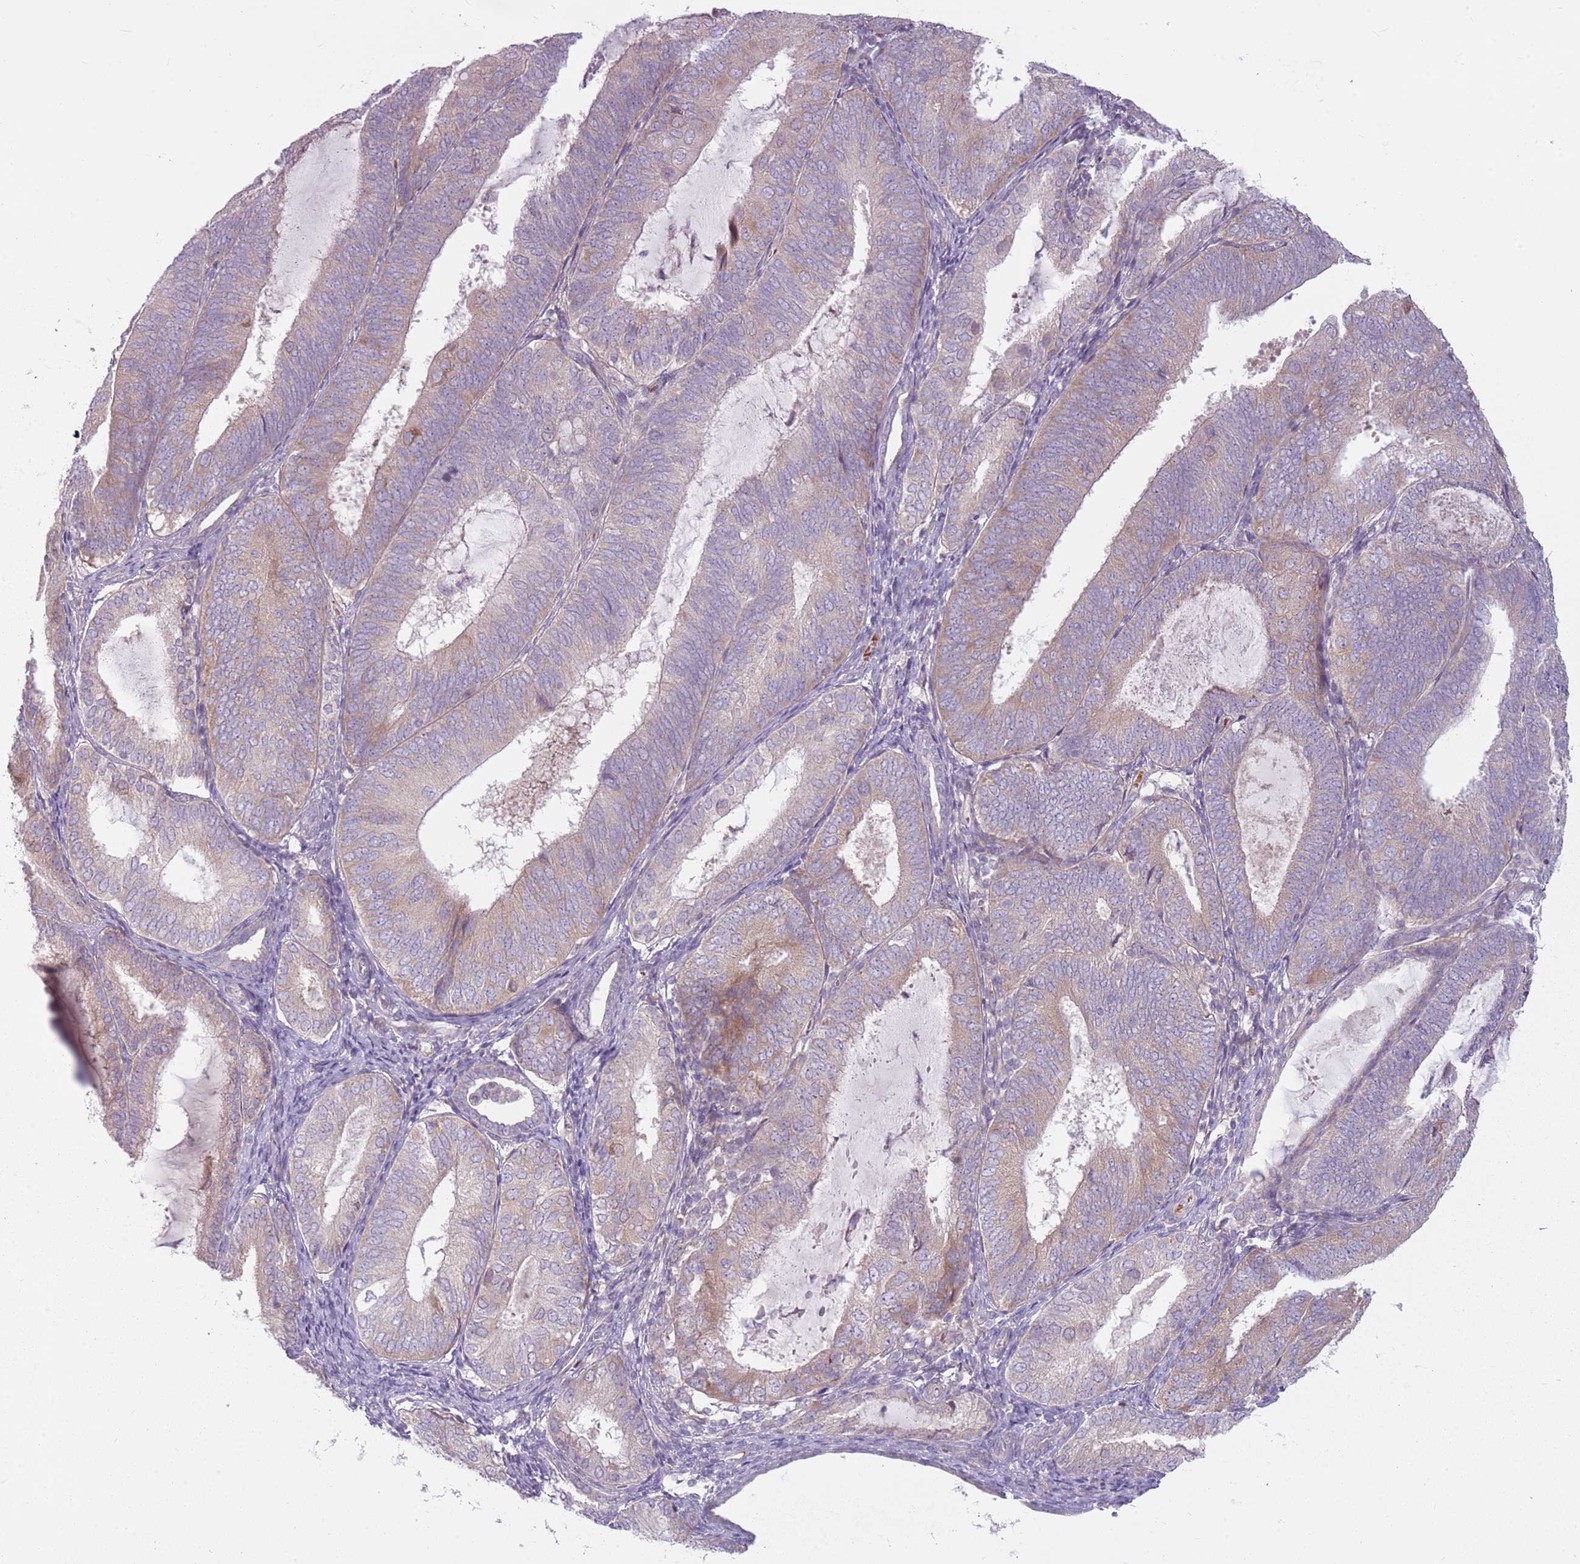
{"staining": {"intensity": "weak", "quantity": "25%-75%", "location": "cytoplasmic/membranous"}, "tissue": "endometrial cancer", "cell_type": "Tumor cells", "image_type": "cancer", "snomed": [{"axis": "morphology", "description": "Adenocarcinoma, NOS"}, {"axis": "topography", "description": "Endometrium"}], "caption": "Protein staining reveals weak cytoplasmic/membranous positivity in about 25%-75% of tumor cells in endometrial adenocarcinoma.", "gene": "HSPA14", "patient": {"sex": "female", "age": 81}}